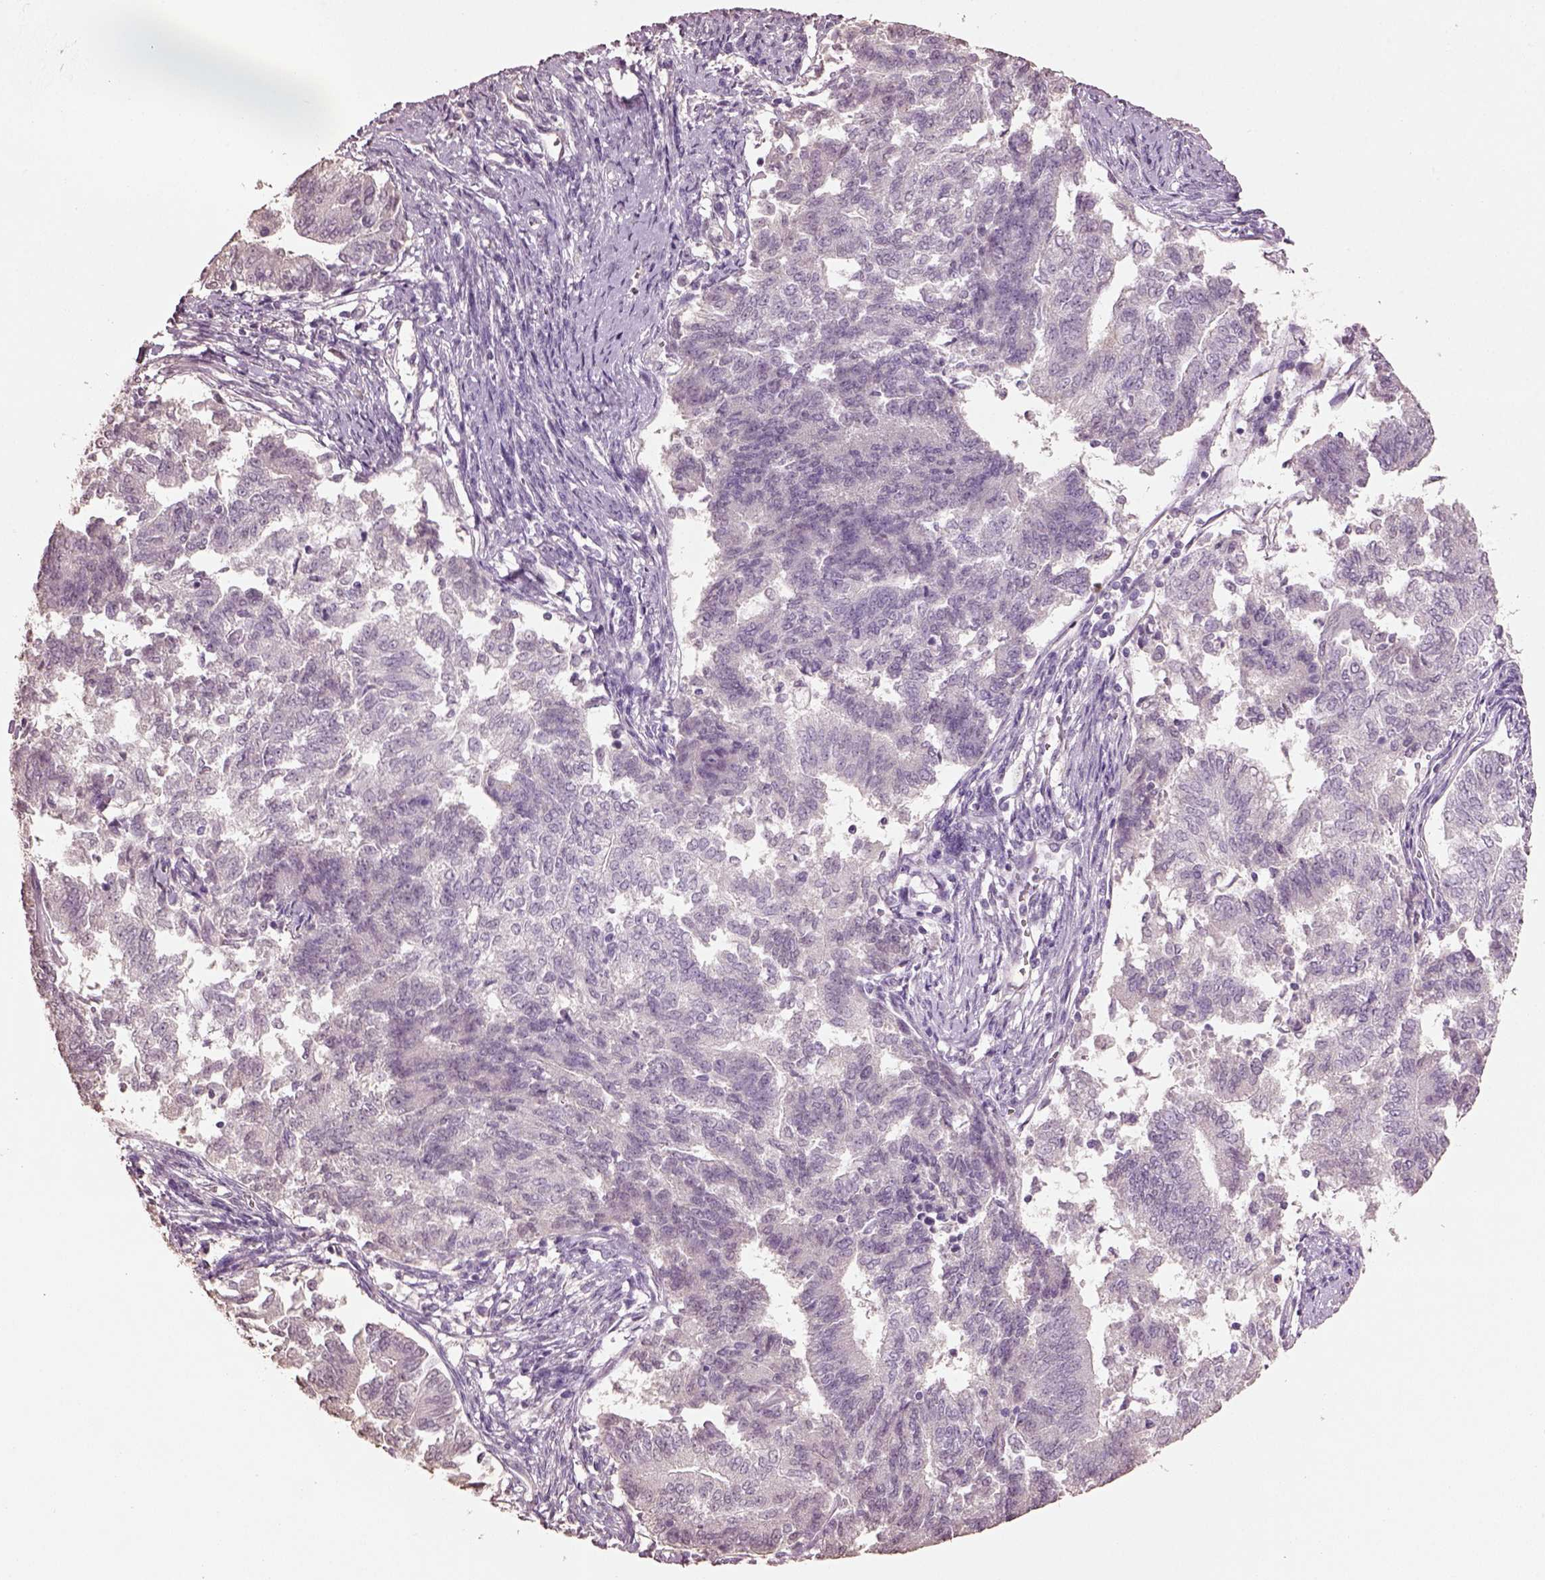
{"staining": {"intensity": "negative", "quantity": "none", "location": "none"}, "tissue": "endometrial cancer", "cell_type": "Tumor cells", "image_type": "cancer", "snomed": [{"axis": "morphology", "description": "Adenocarcinoma, NOS"}, {"axis": "topography", "description": "Endometrium"}], "caption": "High power microscopy micrograph of an IHC photomicrograph of endometrial cancer (adenocarcinoma), revealing no significant positivity in tumor cells.", "gene": "KCNIP3", "patient": {"sex": "female", "age": 65}}